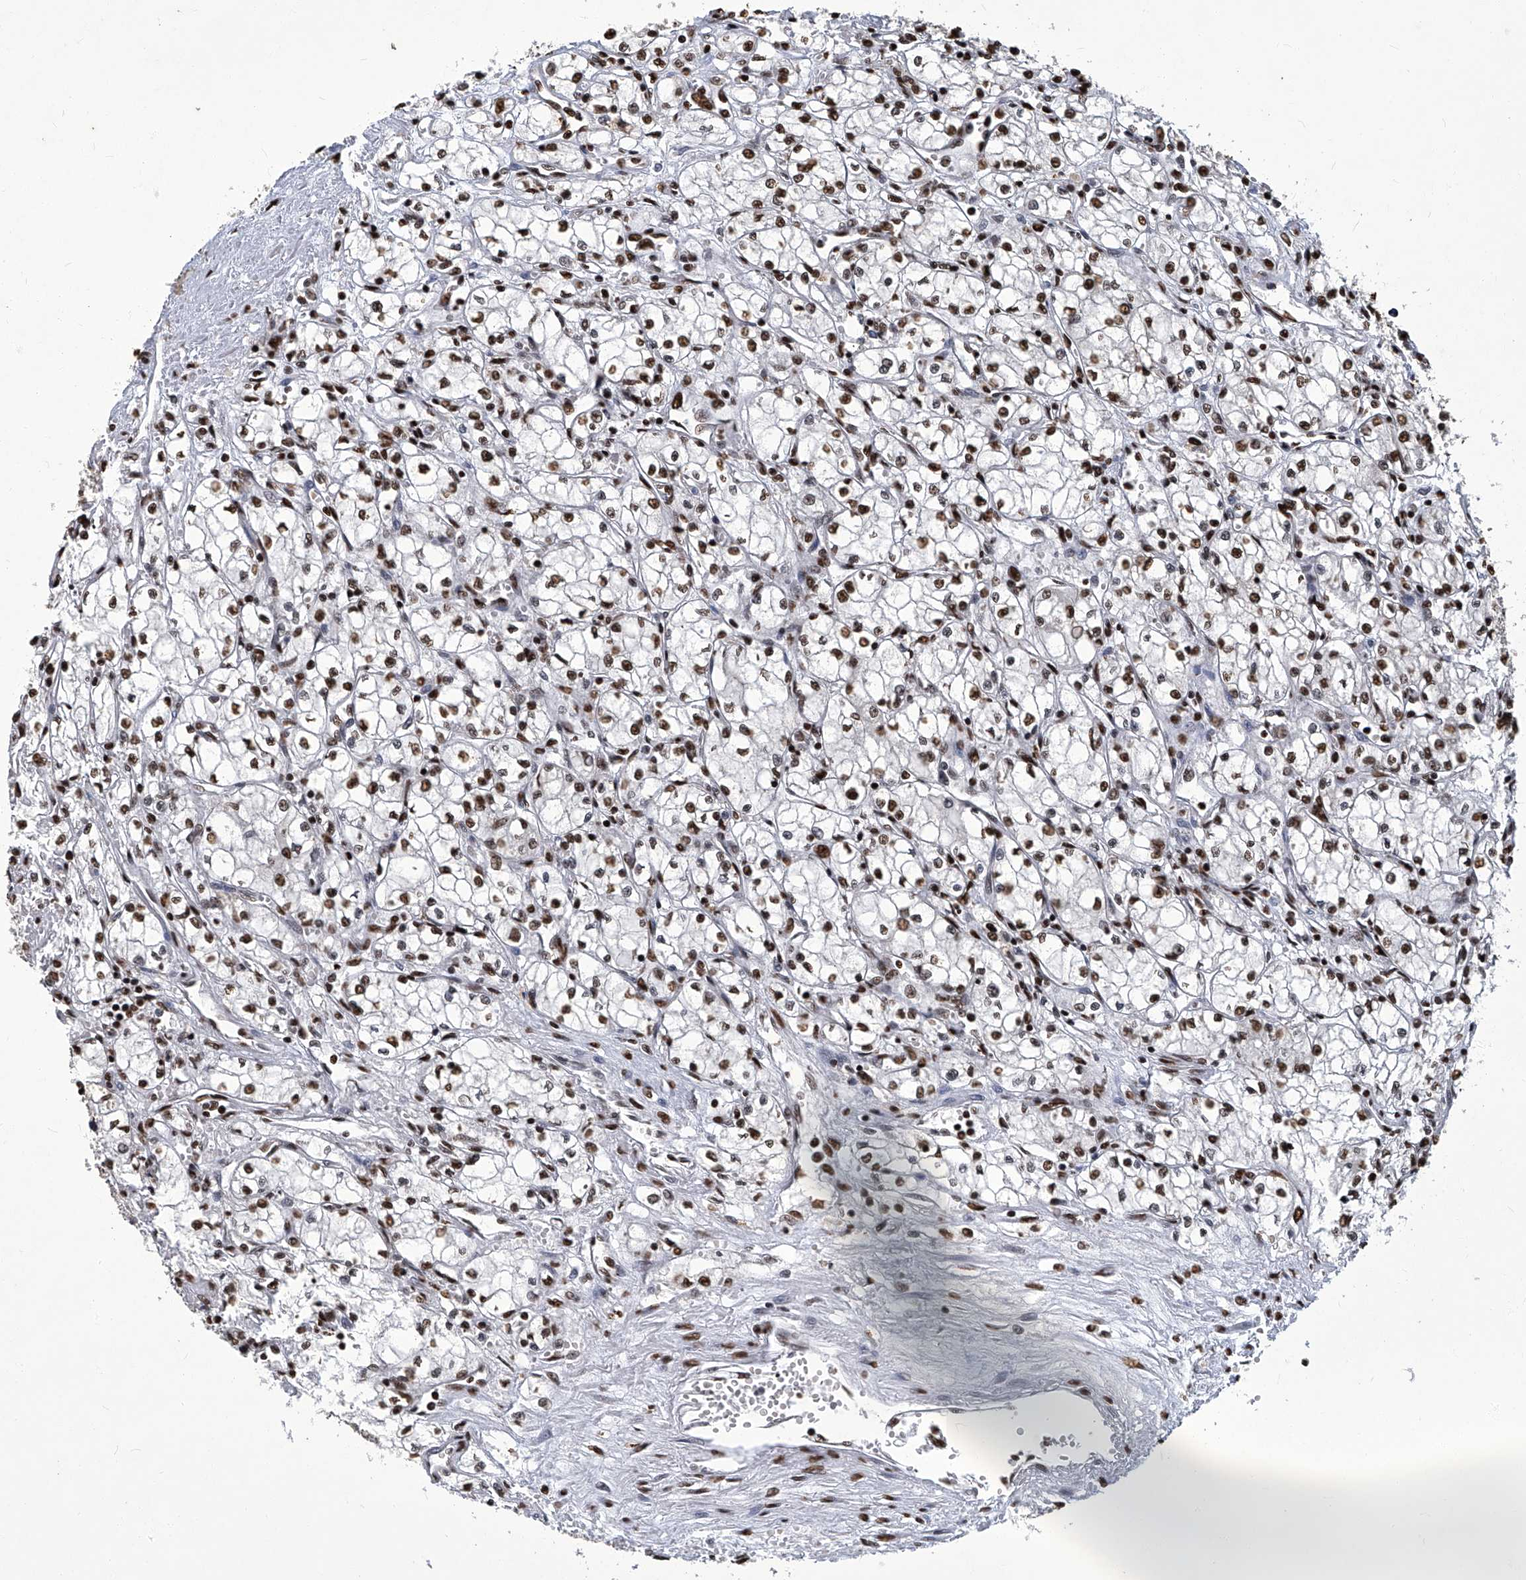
{"staining": {"intensity": "moderate", "quantity": ">75%", "location": "nuclear"}, "tissue": "renal cancer", "cell_type": "Tumor cells", "image_type": "cancer", "snomed": [{"axis": "morphology", "description": "Normal tissue, NOS"}, {"axis": "morphology", "description": "Adenocarcinoma, NOS"}, {"axis": "topography", "description": "Kidney"}], "caption": "Human renal cancer stained for a protein (brown) reveals moderate nuclear positive positivity in about >75% of tumor cells.", "gene": "HBP1", "patient": {"sex": "male", "age": 59}}